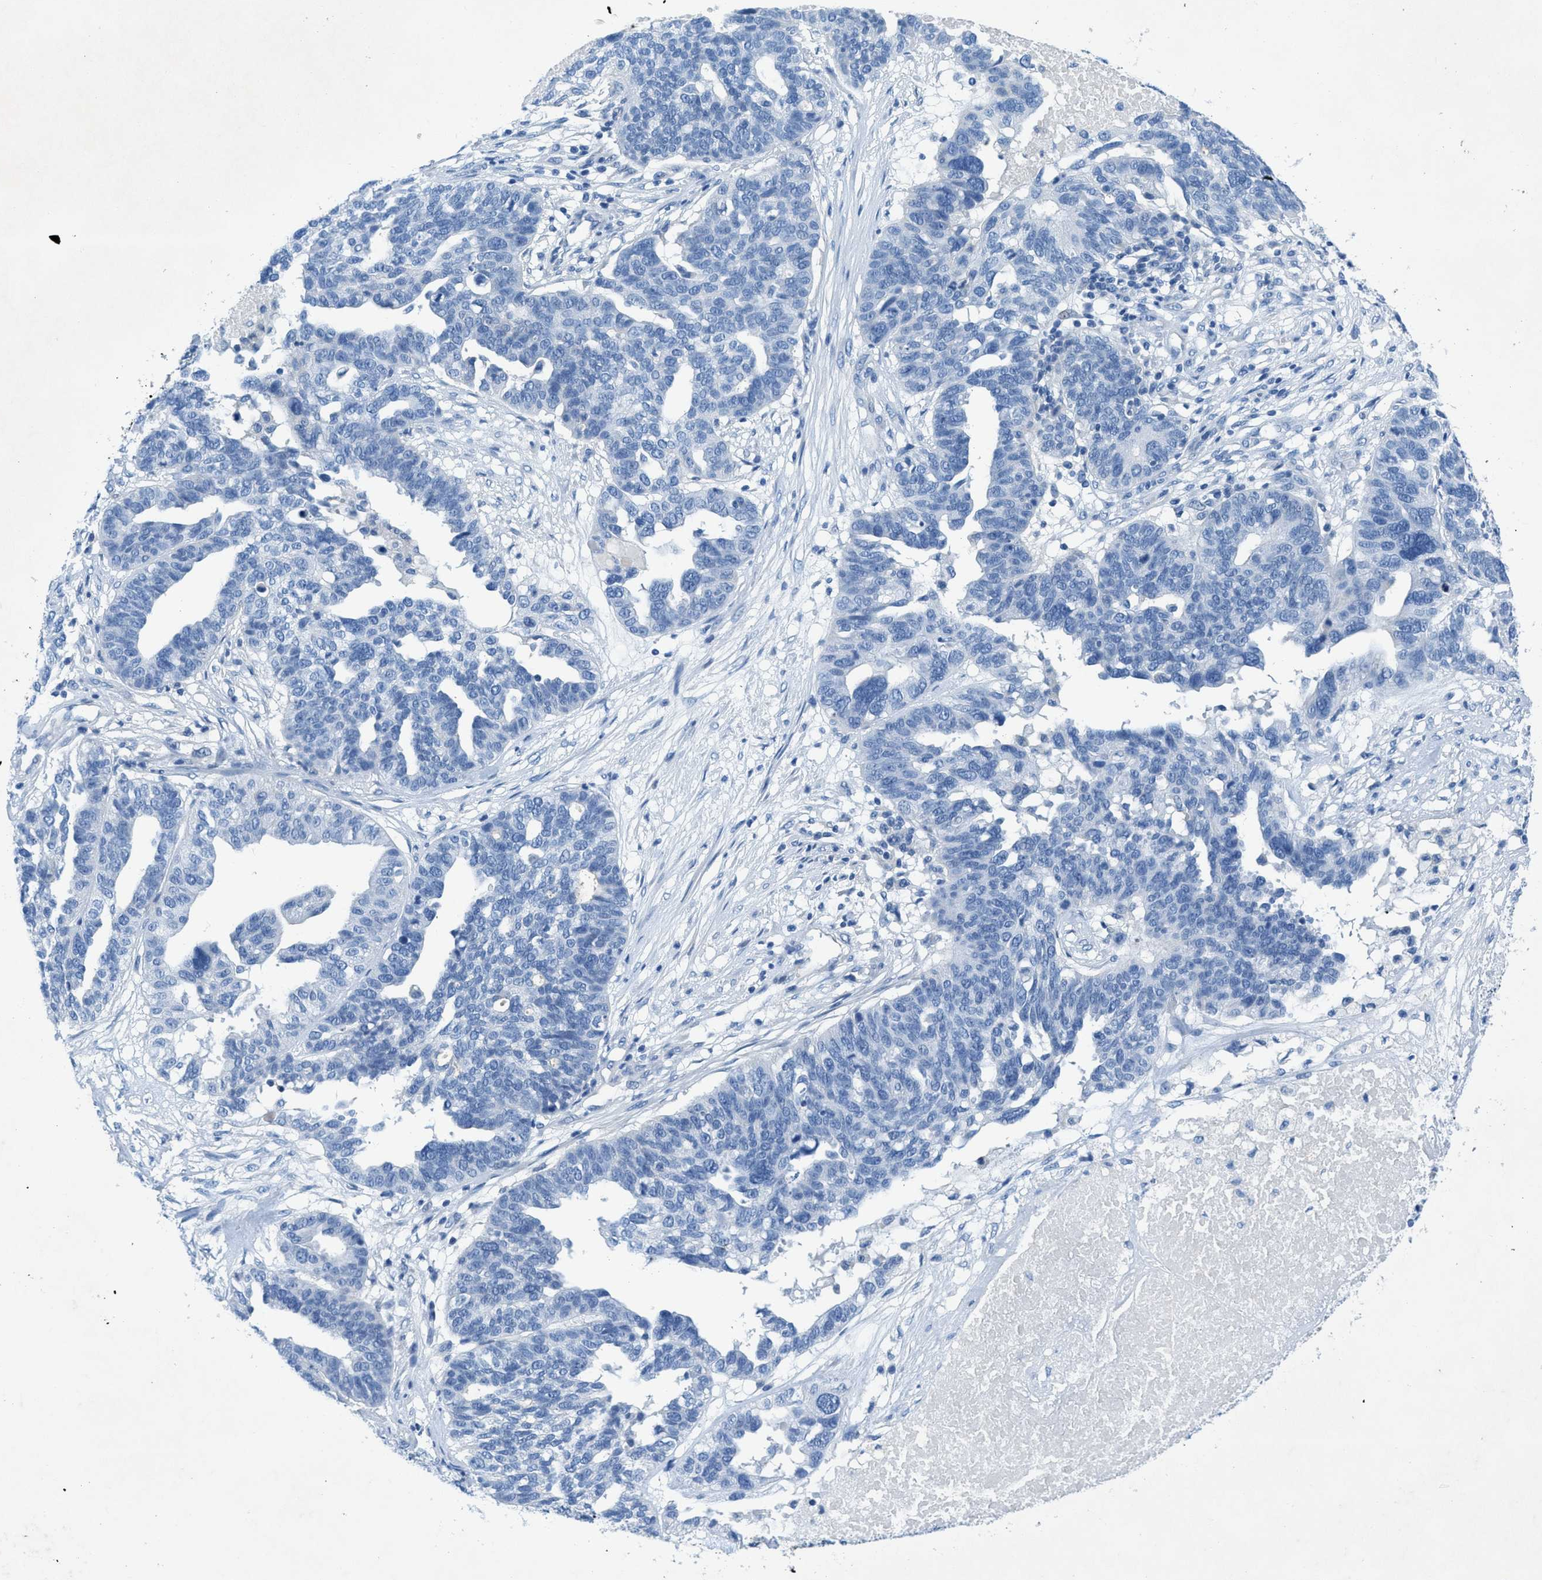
{"staining": {"intensity": "negative", "quantity": "none", "location": "none"}, "tissue": "ovarian cancer", "cell_type": "Tumor cells", "image_type": "cancer", "snomed": [{"axis": "morphology", "description": "Cystadenocarcinoma, serous, NOS"}, {"axis": "topography", "description": "Ovary"}], "caption": "This is an immunohistochemistry image of human serous cystadenocarcinoma (ovarian). There is no expression in tumor cells.", "gene": "GALNT17", "patient": {"sex": "female", "age": 59}}